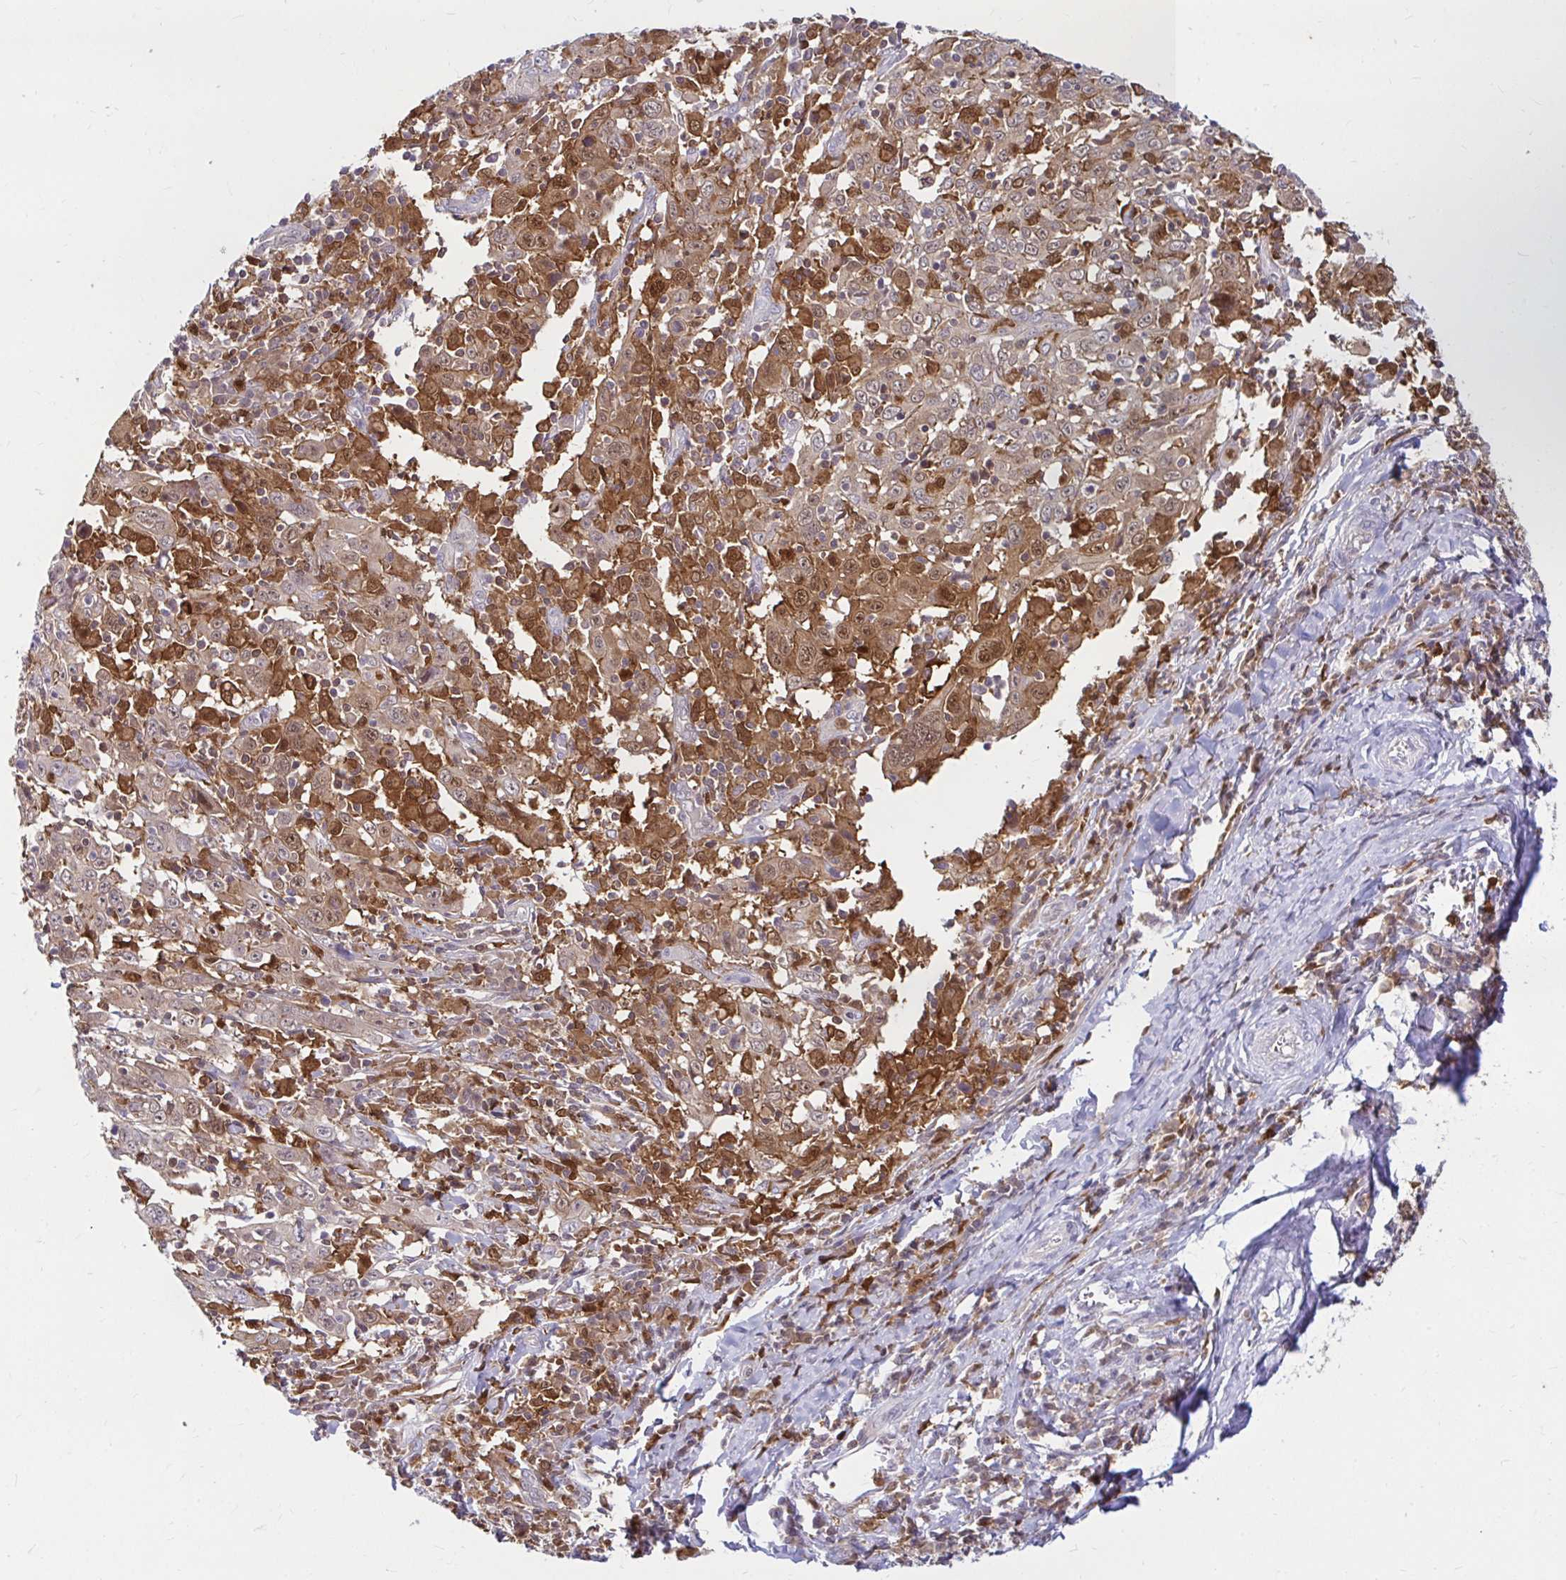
{"staining": {"intensity": "moderate", "quantity": "<25%", "location": "cytoplasmic/membranous,nuclear"}, "tissue": "cervical cancer", "cell_type": "Tumor cells", "image_type": "cancer", "snomed": [{"axis": "morphology", "description": "Squamous cell carcinoma, NOS"}, {"axis": "topography", "description": "Cervix"}], "caption": "Moderate cytoplasmic/membranous and nuclear expression is identified in approximately <25% of tumor cells in cervical cancer. The staining was performed using DAB (3,3'-diaminobenzidine), with brown indicating positive protein expression. Nuclei are stained blue with hematoxylin.", "gene": "PYCARD", "patient": {"sex": "female", "age": 46}}